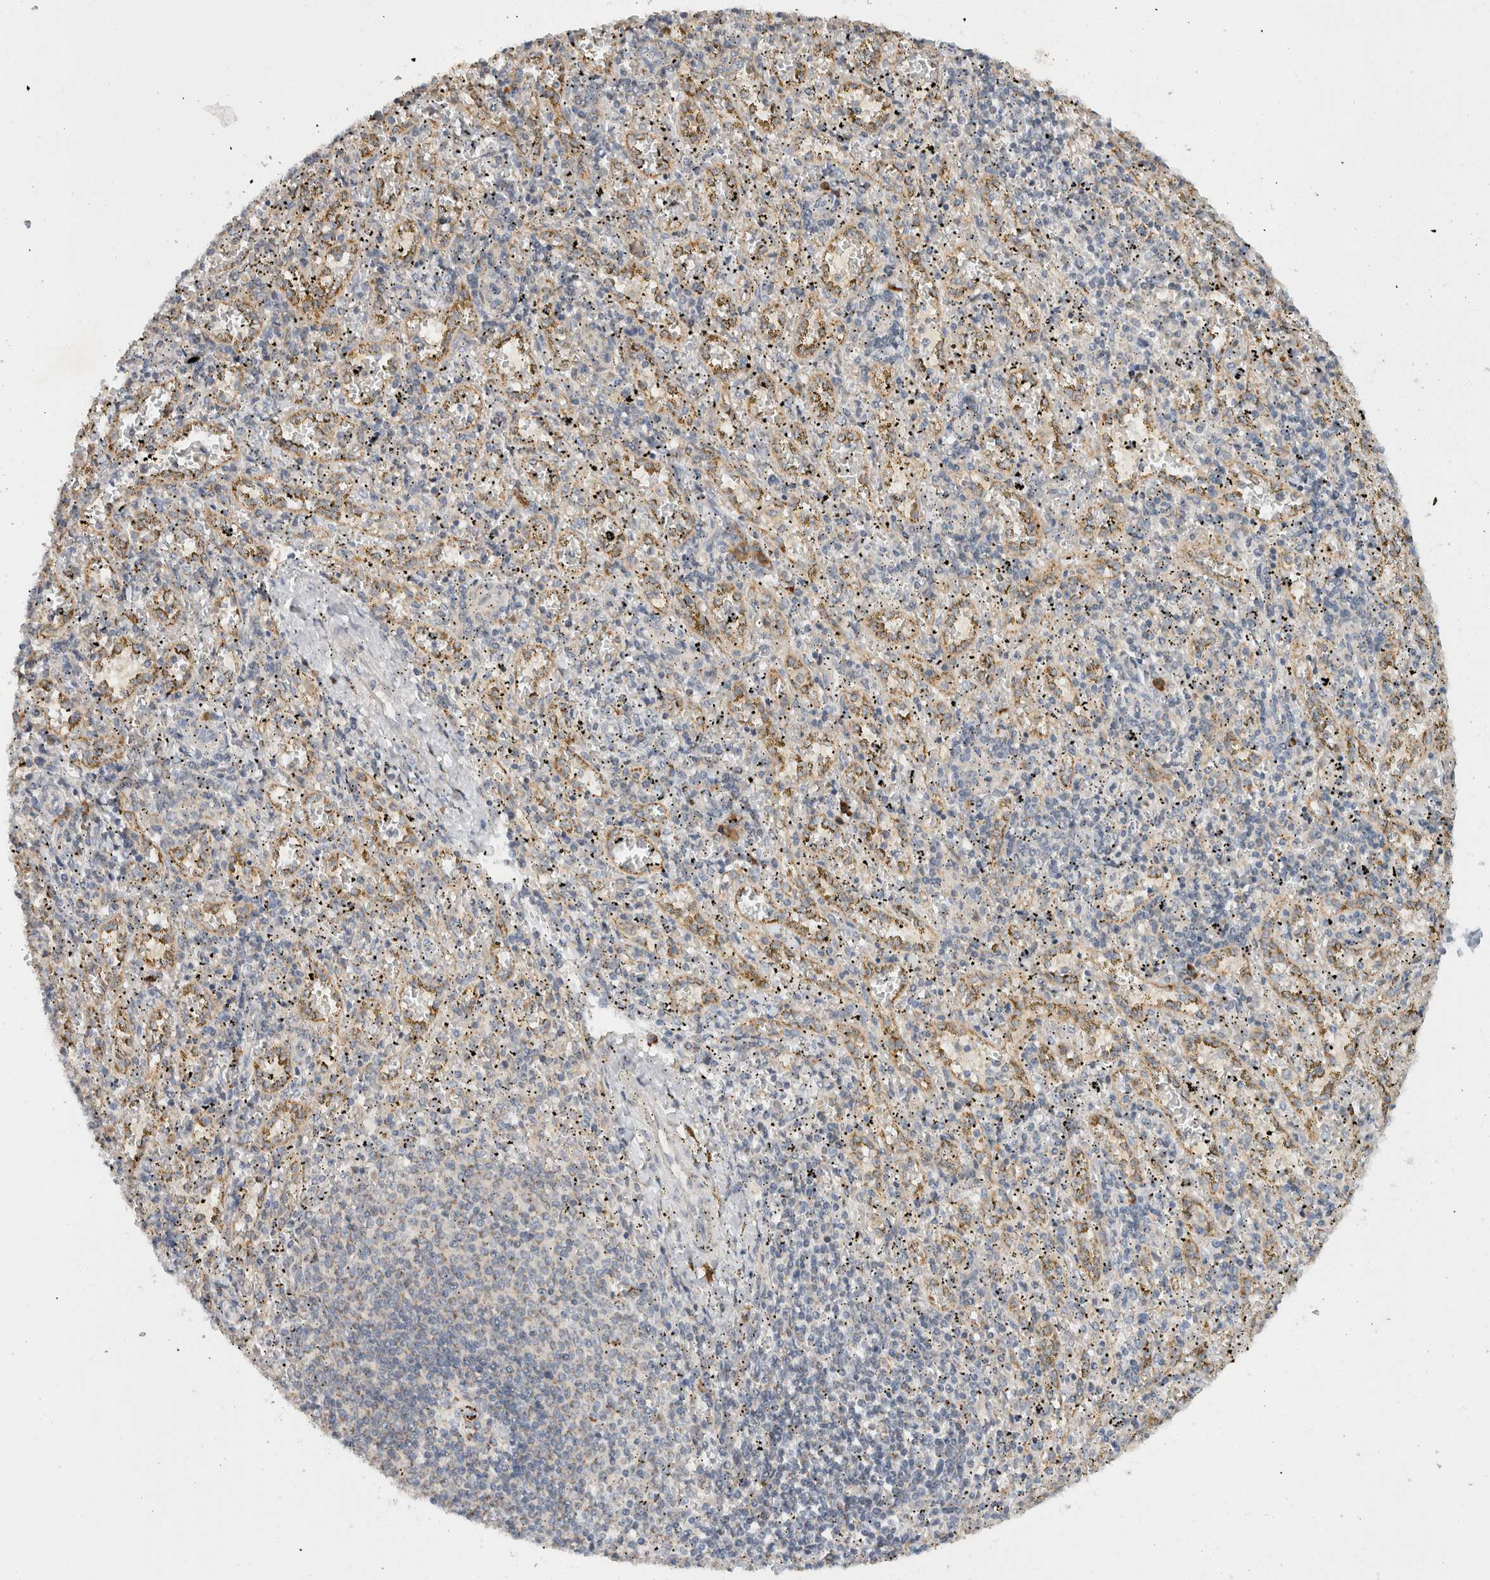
{"staining": {"intensity": "negative", "quantity": "none", "location": "none"}, "tissue": "spleen", "cell_type": "Cells in red pulp", "image_type": "normal", "snomed": [{"axis": "morphology", "description": "Normal tissue, NOS"}, {"axis": "topography", "description": "Spleen"}], "caption": "DAB immunohistochemical staining of unremarkable spleen demonstrates no significant expression in cells in red pulp.", "gene": "AMPD1", "patient": {"sex": "male", "age": 11}}